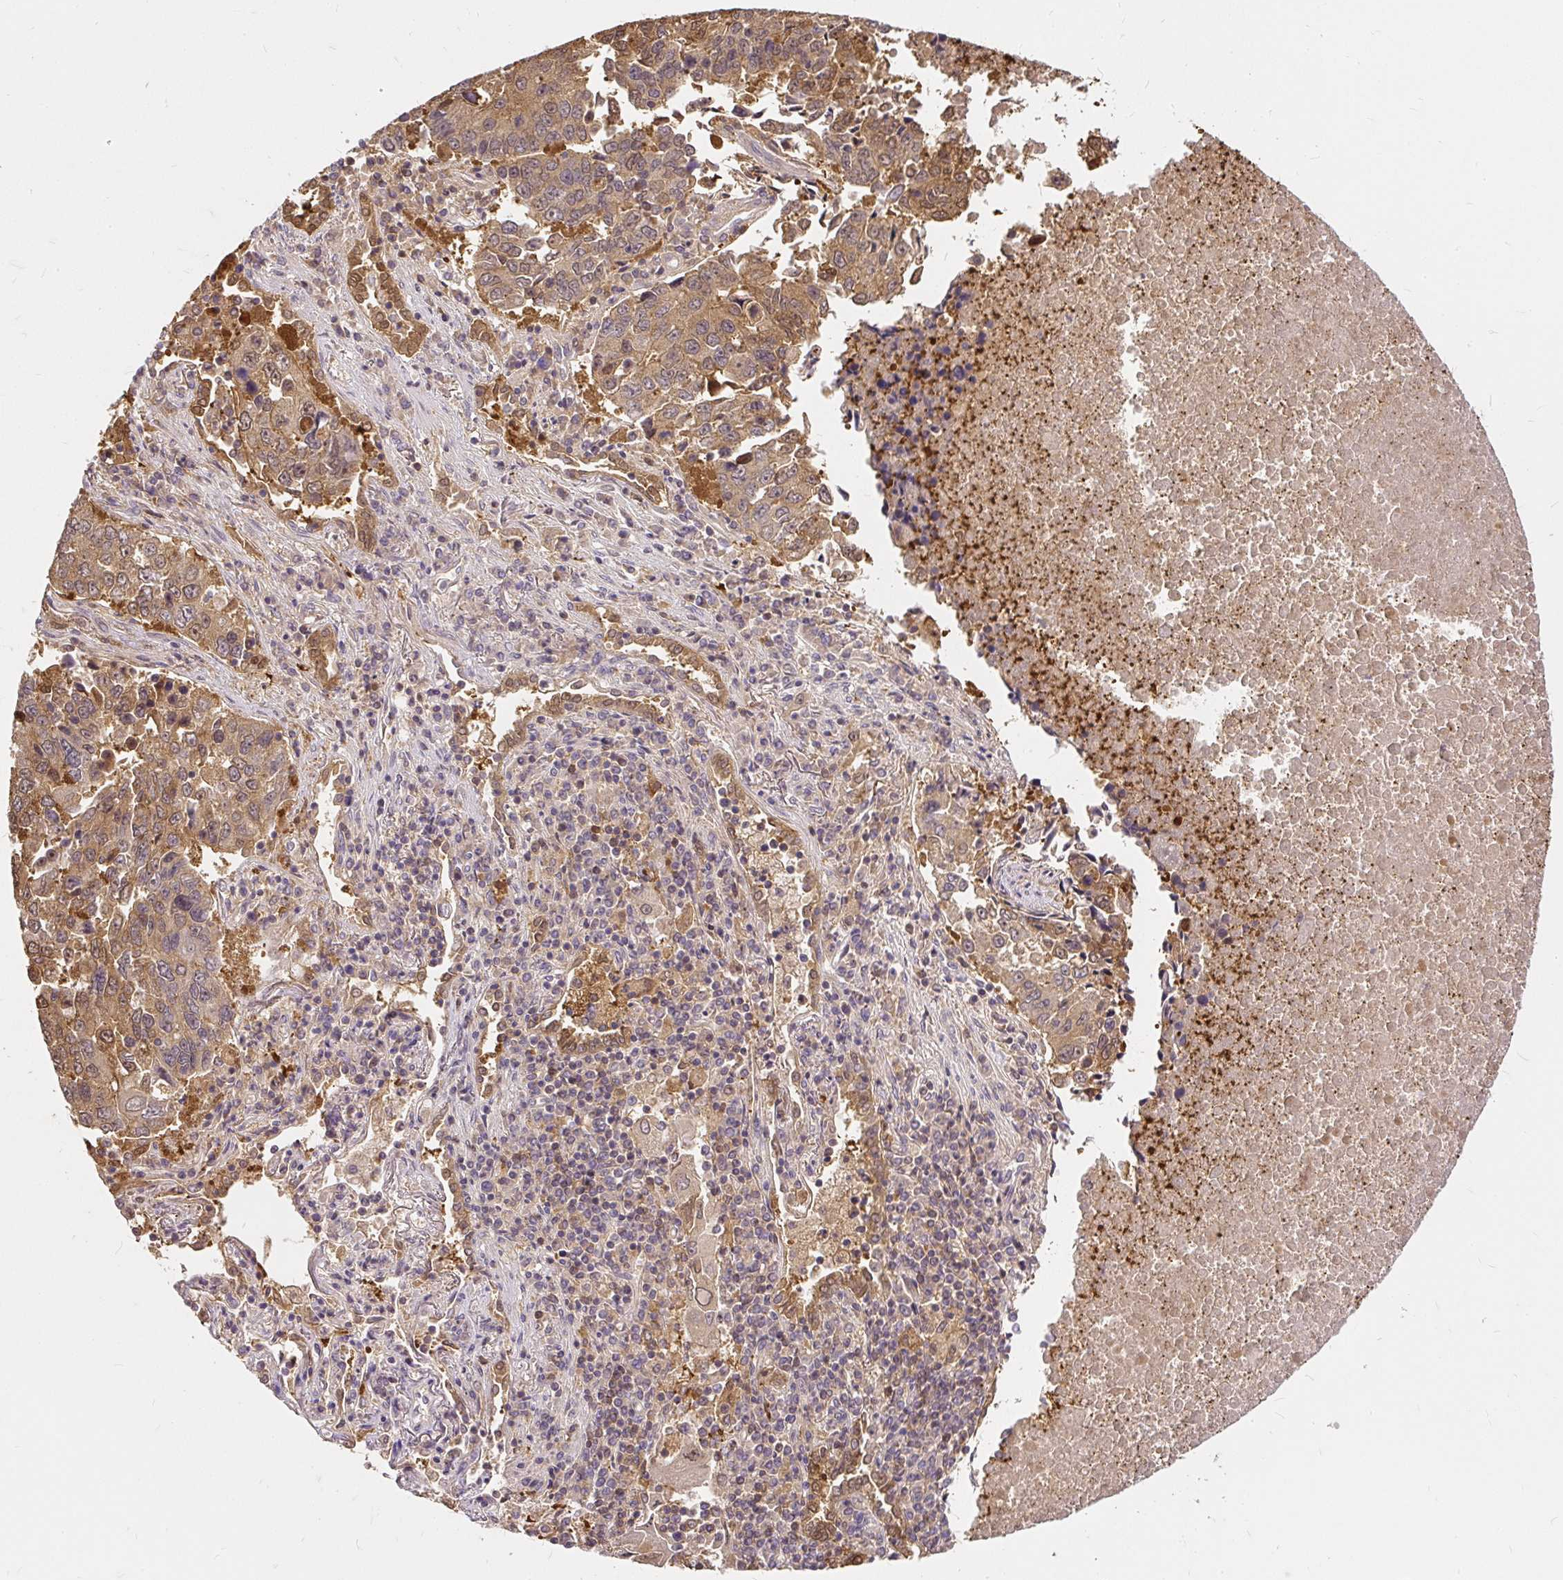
{"staining": {"intensity": "moderate", "quantity": ">75%", "location": "cytoplasmic/membranous"}, "tissue": "lung cancer", "cell_type": "Tumor cells", "image_type": "cancer", "snomed": [{"axis": "morphology", "description": "Squamous cell carcinoma, NOS"}, {"axis": "topography", "description": "Lung"}], "caption": "The histopathology image reveals immunohistochemical staining of squamous cell carcinoma (lung). There is moderate cytoplasmic/membranous positivity is present in approximately >75% of tumor cells.", "gene": "AP5S1", "patient": {"sex": "female", "age": 66}}